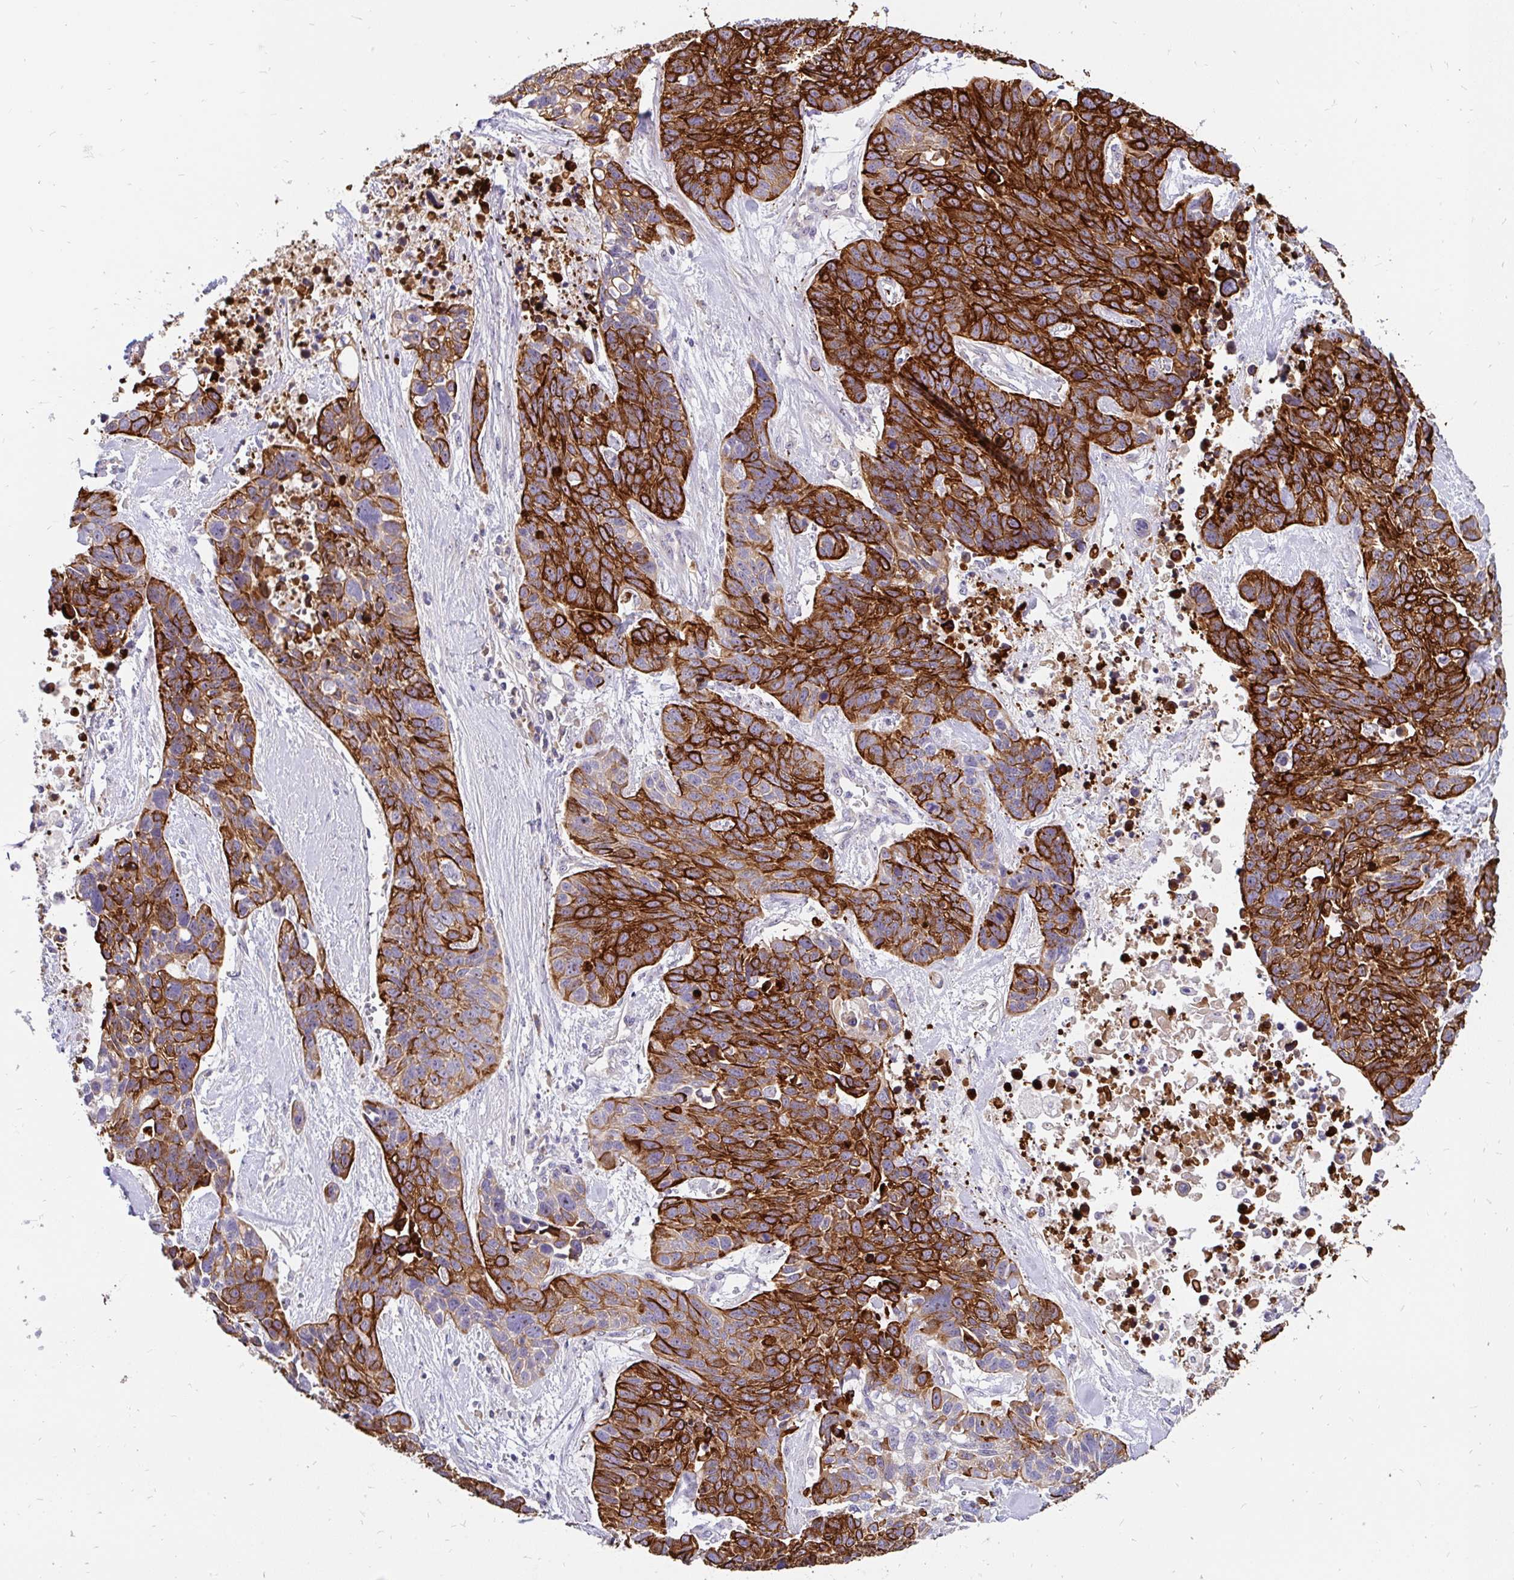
{"staining": {"intensity": "strong", "quantity": ">75%", "location": "cytoplasmic/membranous"}, "tissue": "lung cancer", "cell_type": "Tumor cells", "image_type": "cancer", "snomed": [{"axis": "morphology", "description": "Squamous cell carcinoma, NOS"}, {"axis": "topography", "description": "Lung"}], "caption": "About >75% of tumor cells in human lung cancer (squamous cell carcinoma) exhibit strong cytoplasmic/membranous protein expression as visualized by brown immunohistochemical staining.", "gene": "LRRC26", "patient": {"sex": "male", "age": 62}}